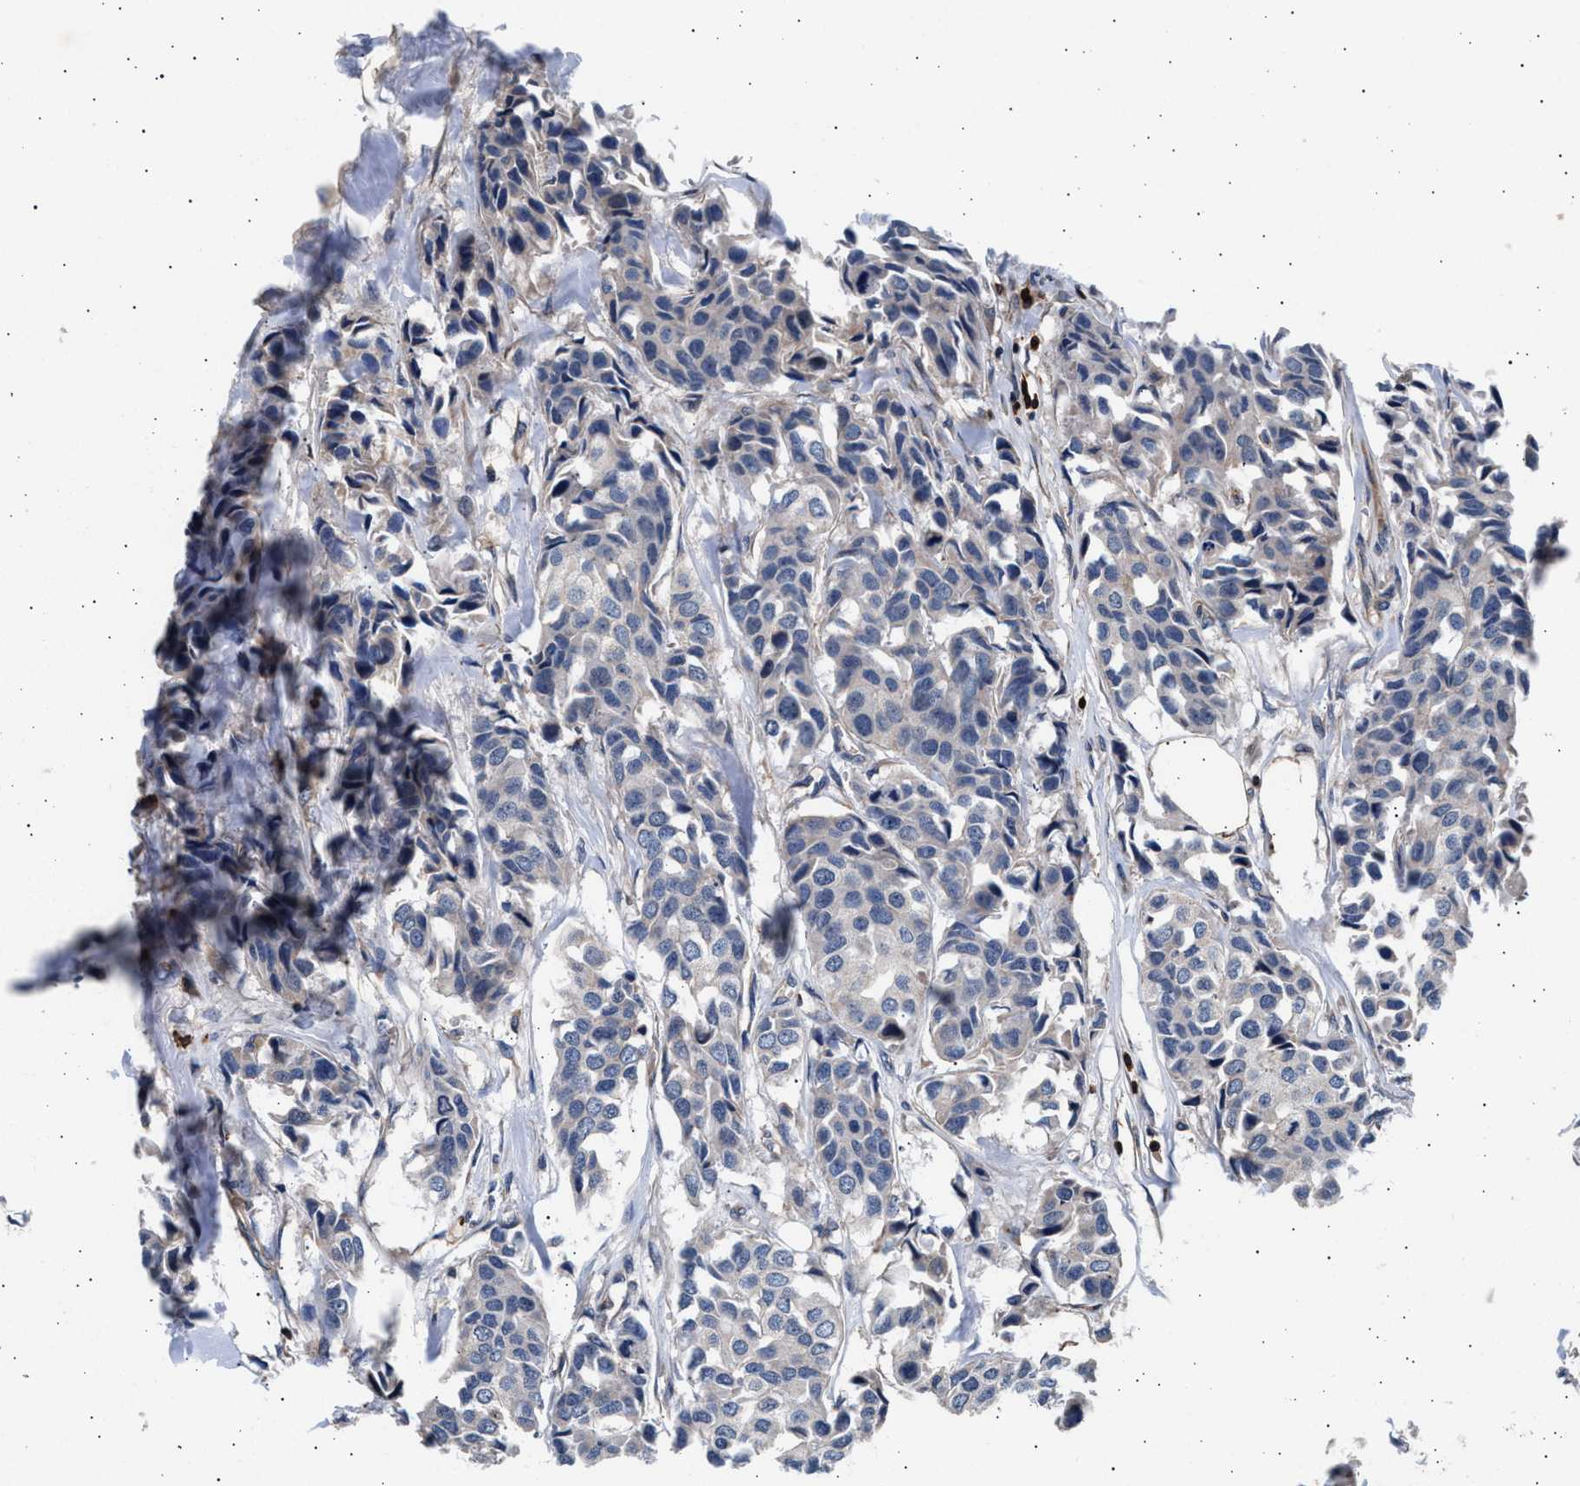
{"staining": {"intensity": "negative", "quantity": "none", "location": "none"}, "tissue": "breast cancer", "cell_type": "Tumor cells", "image_type": "cancer", "snomed": [{"axis": "morphology", "description": "Duct carcinoma"}, {"axis": "topography", "description": "Breast"}], "caption": "The image reveals no significant expression in tumor cells of breast cancer (intraductal carcinoma). (DAB (3,3'-diaminobenzidine) immunohistochemistry visualized using brightfield microscopy, high magnification).", "gene": "GRAP2", "patient": {"sex": "female", "age": 80}}